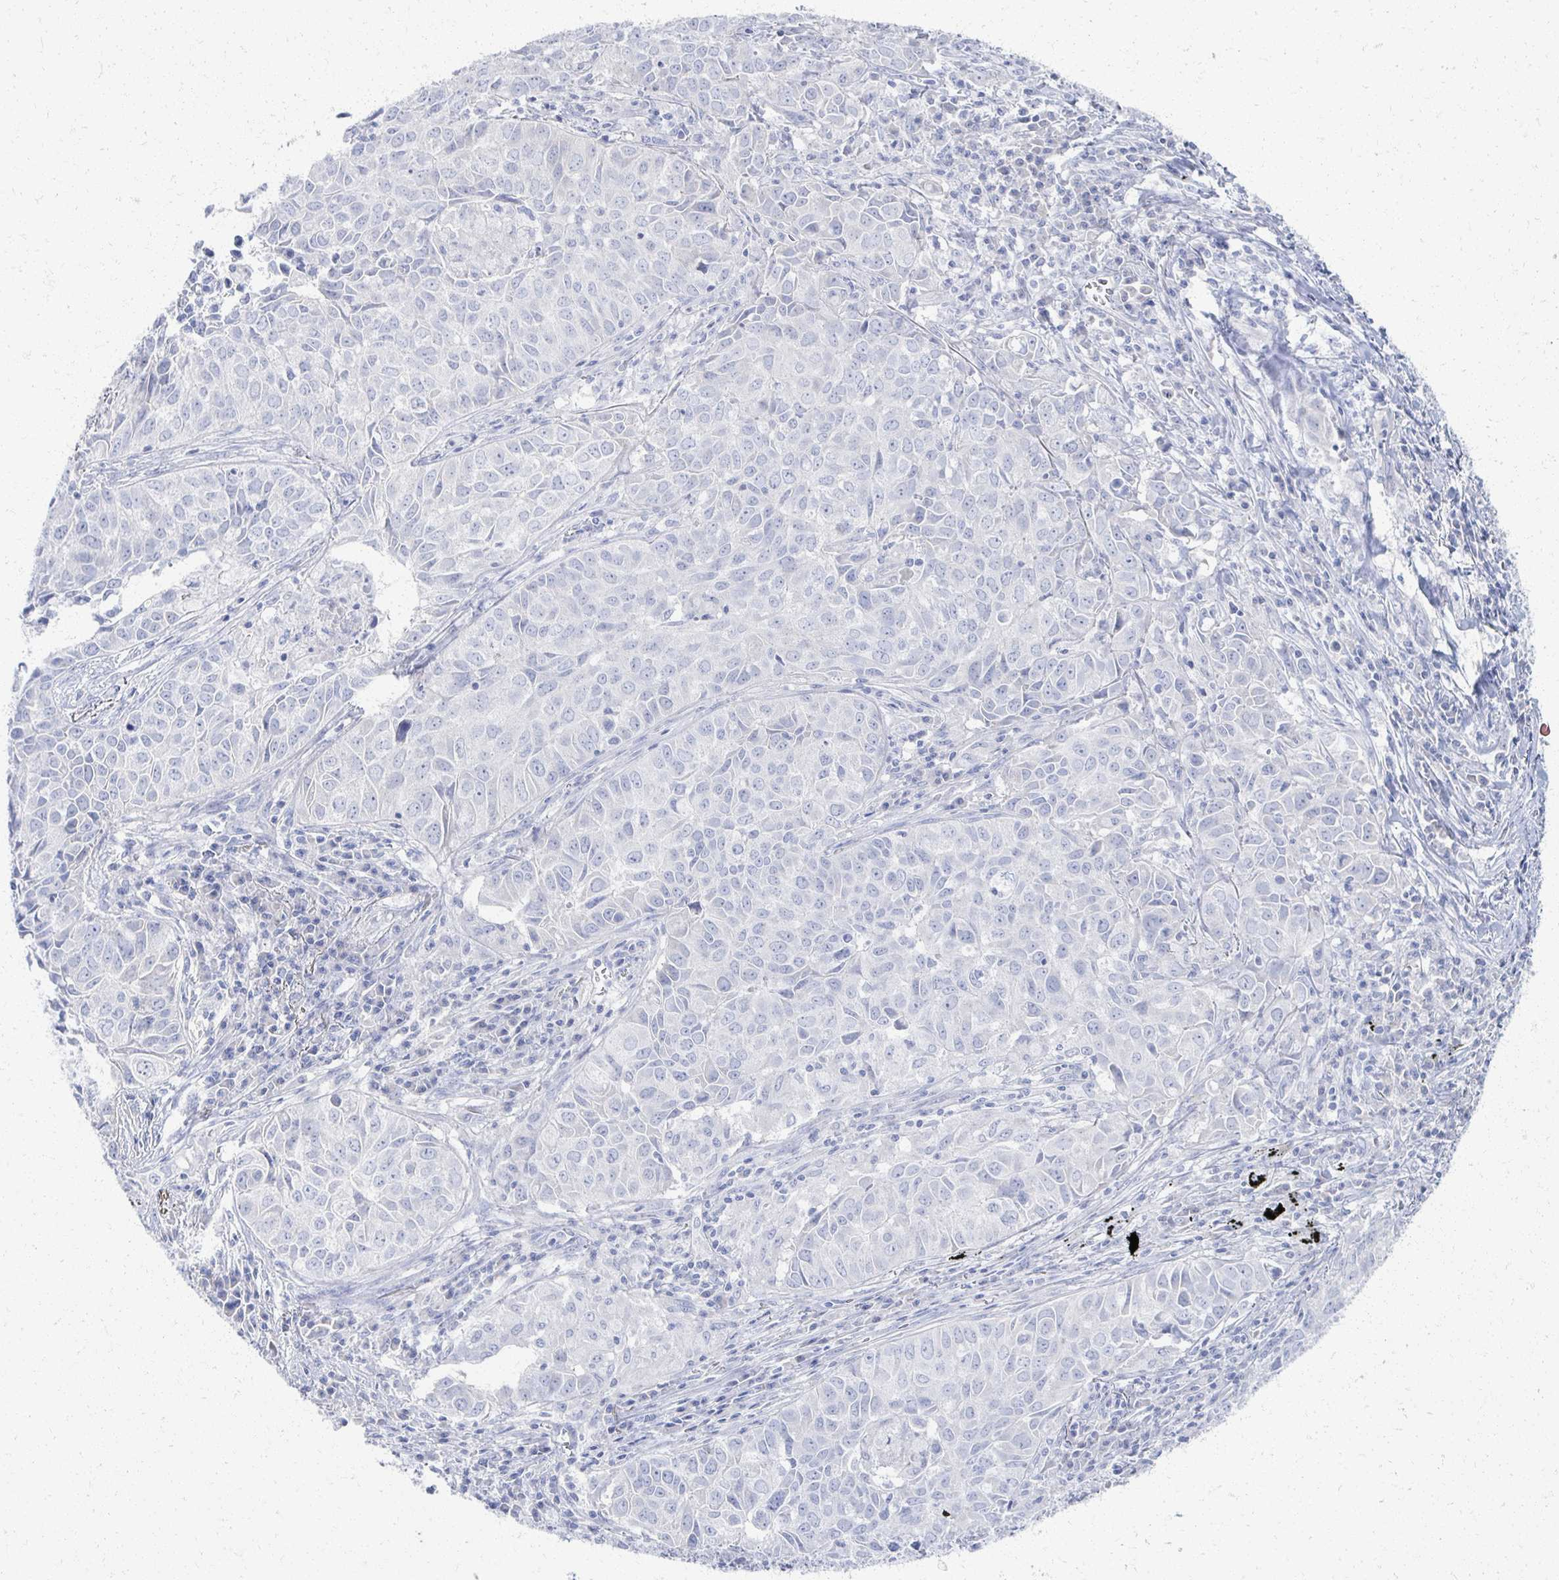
{"staining": {"intensity": "negative", "quantity": "none", "location": "none"}, "tissue": "lung cancer", "cell_type": "Tumor cells", "image_type": "cancer", "snomed": [{"axis": "morphology", "description": "Adenocarcinoma, NOS"}, {"axis": "topography", "description": "Lung"}], "caption": "A photomicrograph of lung adenocarcinoma stained for a protein demonstrates no brown staining in tumor cells.", "gene": "PRR20A", "patient": {"sex": "female", "age": 50}}